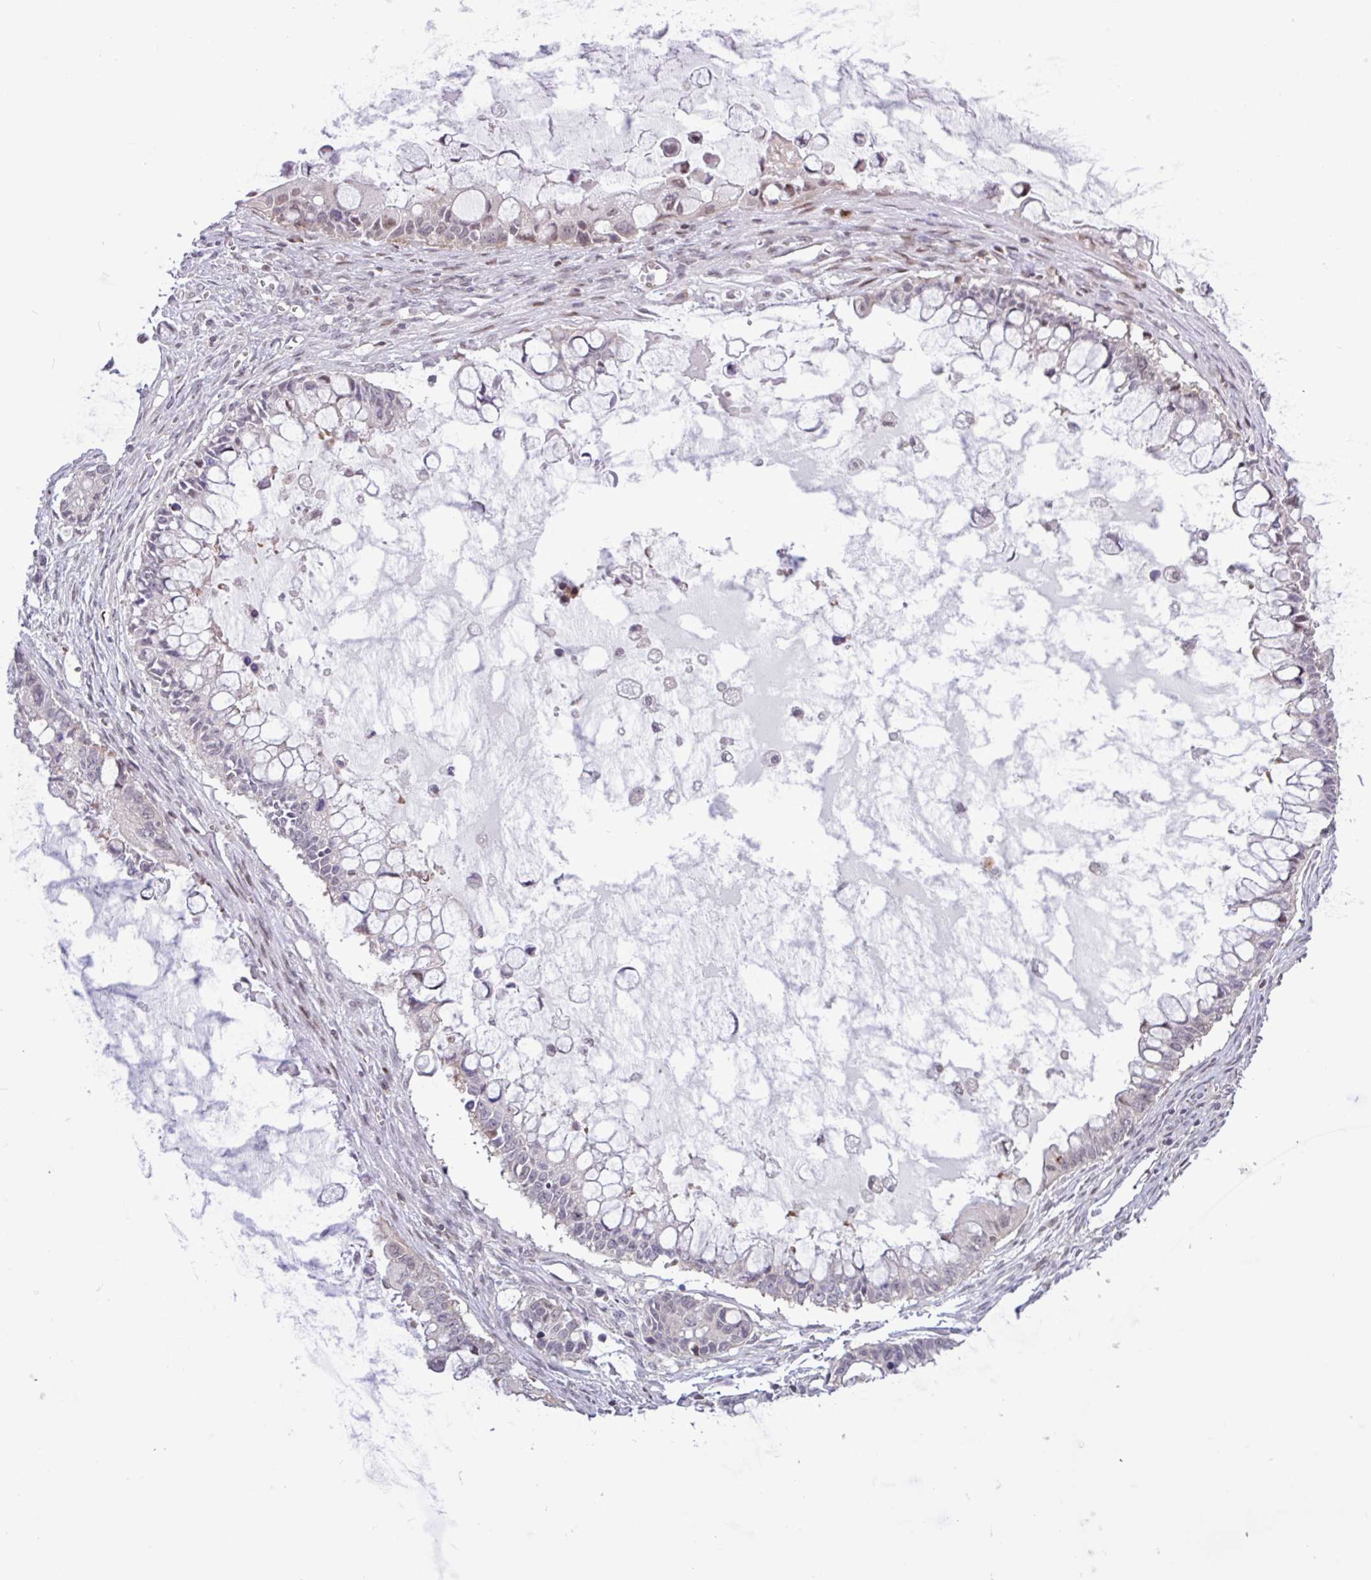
{"staining": {"intensity": "weak", "quantity": "<25%", "location": "nuclear"}, "tissue": "ovarian cancer", "cell_type": "Tumor cells", "image_type": "cancer", "snomed": [{"axis": "morphology", "description": "Cystadenocarcinoma, mucinous, NOS"}, {"axis": "topography", "description": "Ovary"}], "caption": "Image shows no protein positivity in tumor cells of ovarian cancer (mucinous cystadenocarcinoma) tissue.", "gene": "RTL3", "patient": {"sex": "female", "age": 63}}